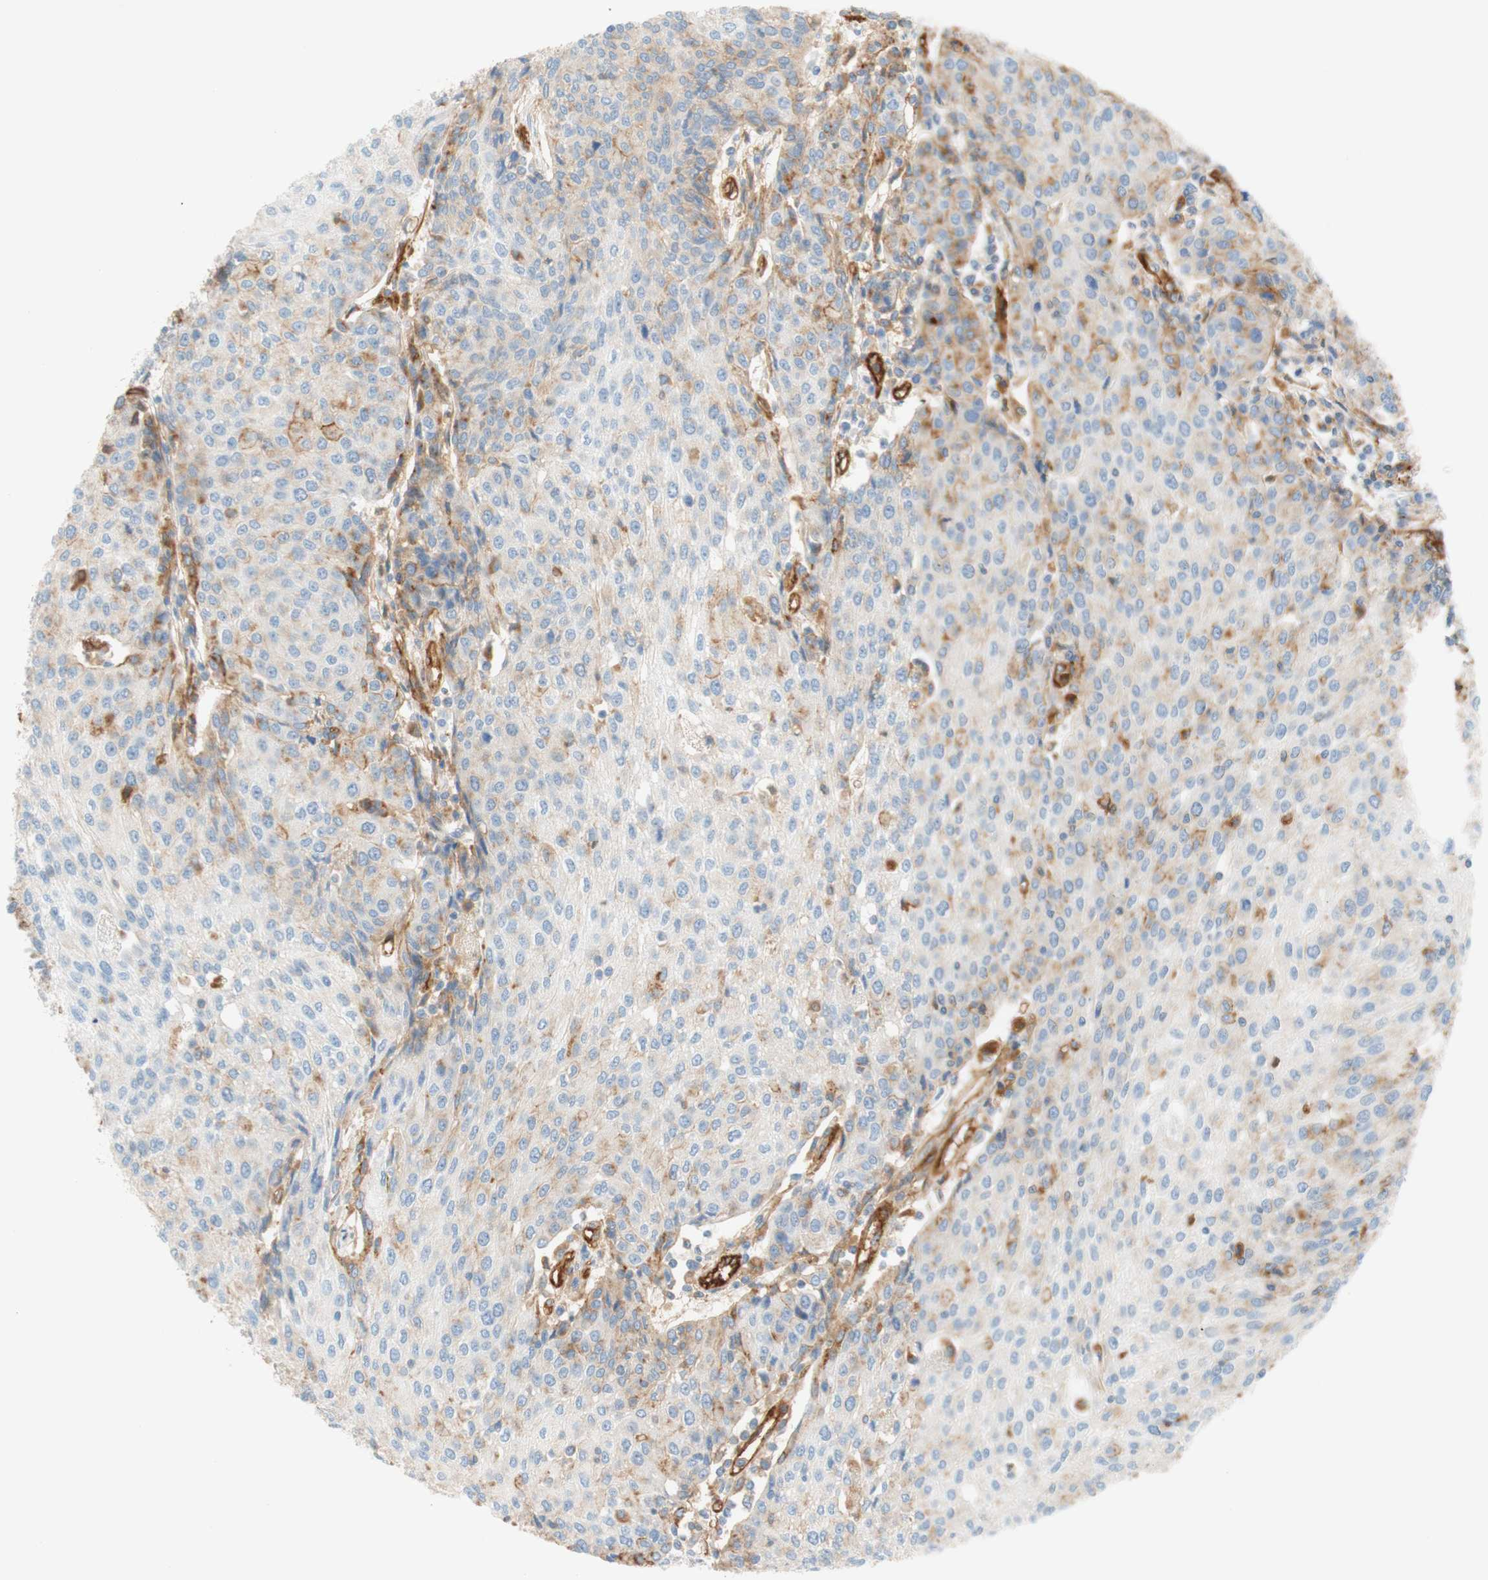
{"staining": {"intensity": "weak", "quantity": "25%-75%", "location": "cytoplasmic/membranous"}, "tissue": "urothelial cancer", "cell_type": "Tumor cells", "image_type": "cancer", "snomed": [{"axis": "morphology", "description": "Urothelial carcinoma, High grade"}, {"axis": "topography", "description": "Urinary bladder"}], "caption": "High-magnification brightfield microscopy of urothelial cancer stained with DAB (3,3'-diaminobenzidine) (brown) and counterstained with hematoxylin (blue). tumor cells exhibit weak cytoplasmic/membranous expression is present in about25%-75% of cells.", "gene": "STOM", "patient": {"sex": "female", "age": 85}}